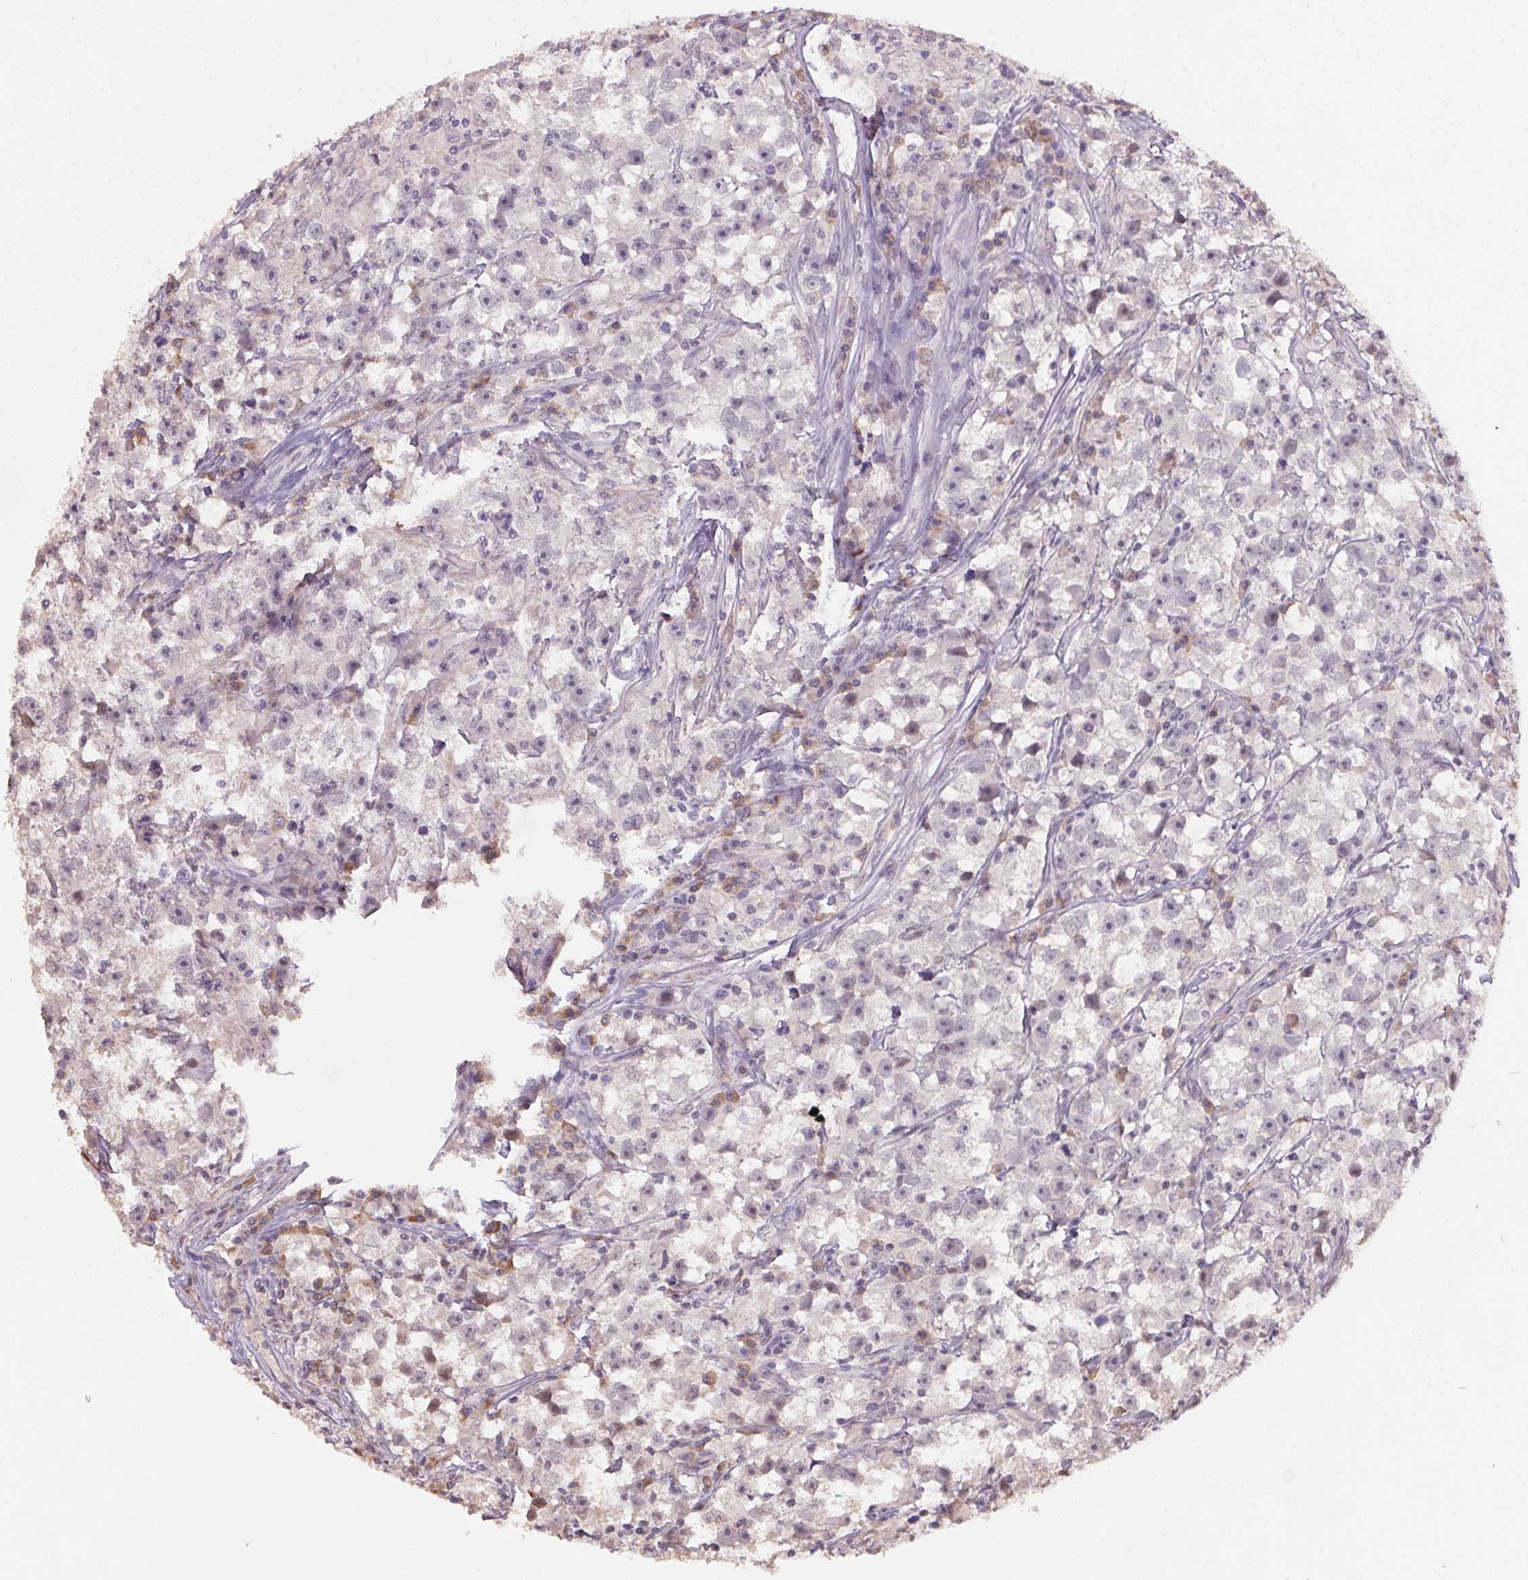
{"staining": {"intensity": "negative", "quantity": "none", "location": "none"}, "tissue": "testis cancer", "cell_type": "Tumor cells", "image_type": "cancer", "snomed": [{"axis": "morphology", "description": "Seminoma, NOS"}, {"axis": "topography", "description": "Testis"}], "caption": "Tumor cells are negative for brown protein staining in seminoma (testis). (Brightfield microscopy of DAB immunohistochemistry at high magnification).", "gene": "ZBTB4", "patient": {"sex": "male", "age": 33}}